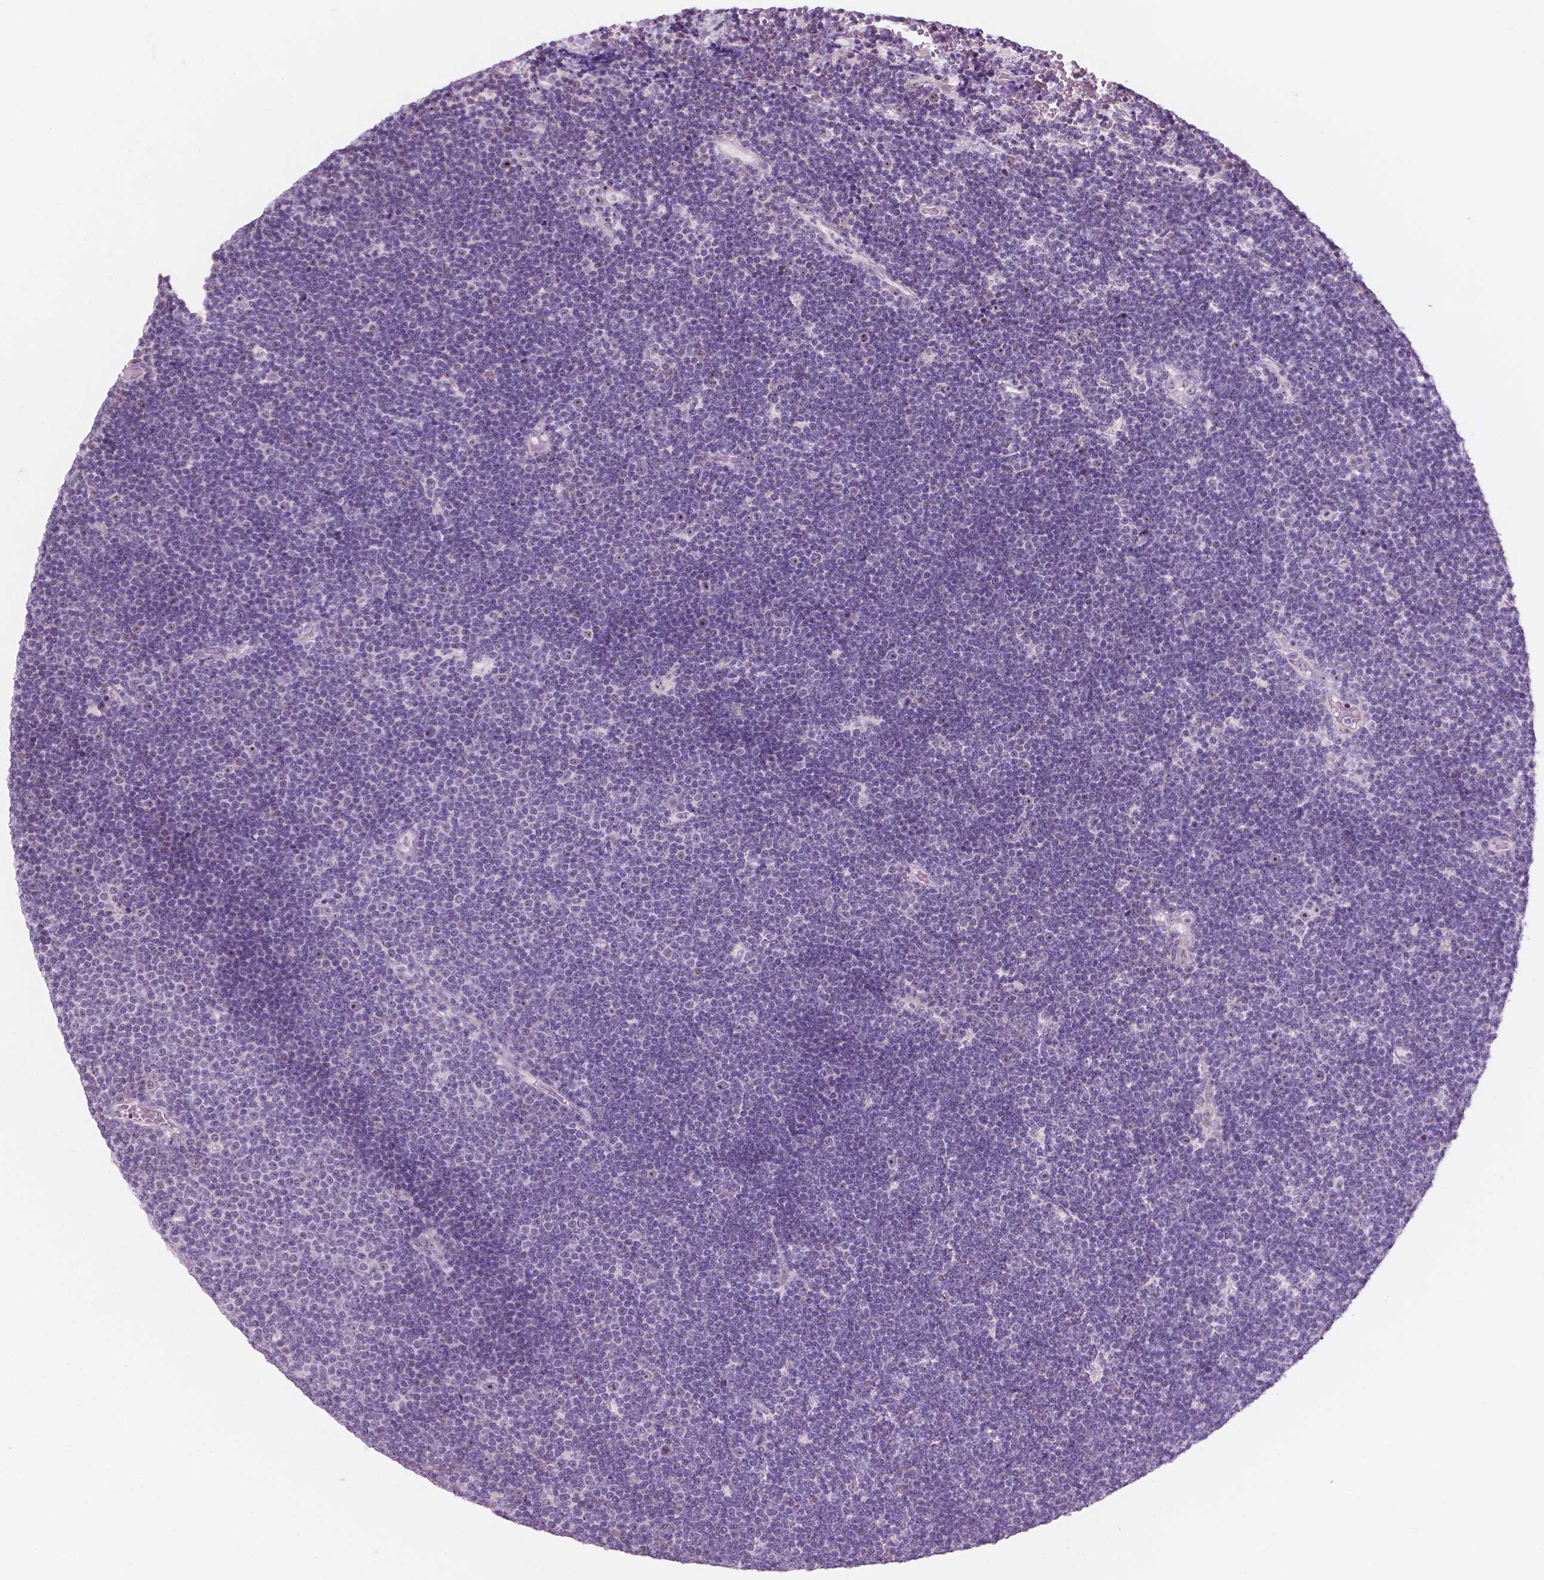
{"staining": {"intensity": "negative", "quantity": "none", "location": "none"}, "tissue": "lymphoma", "cell_type": "Tumor cells", "image_type": "cancer", "snomed": [{"axis": "morphology", "description": "Malignant lymphoma, non-Hodgkin's type, Low grade"}, {"axis": "topography", "description": "Brain"}], "caption": "DAB (3,3'-diaminobenzidine) immunohistochemical staining of malignant lymphoma, non-Hodgkin's type (low-grade) exhibits no significant positivity in tumor cells.", "gene": "ZNF853", "patient": {"sex": "female", "age": 66}}